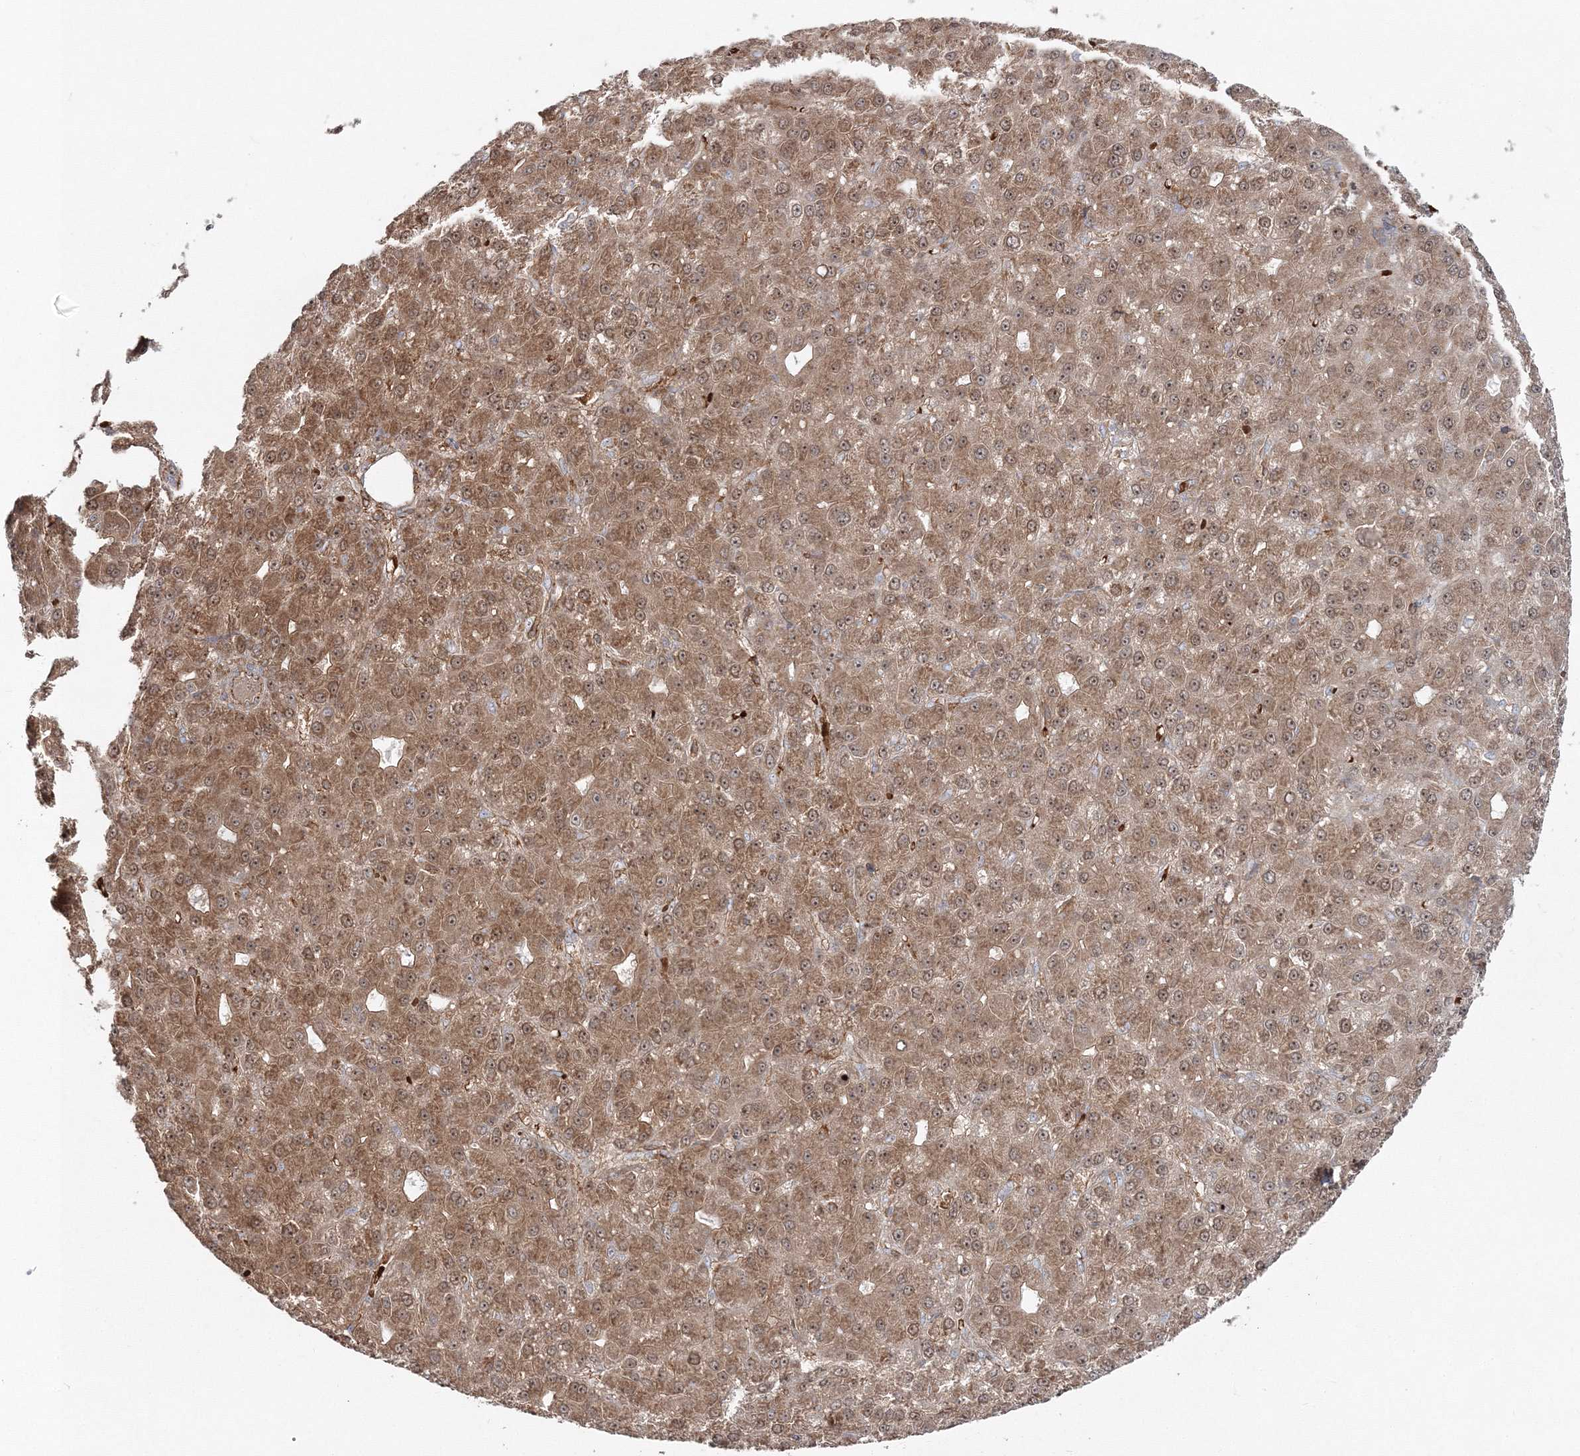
{"staining": {"intensity": "moderate", "quantity": ">75%", "location": "cytoplasmic/membranous,nuclear"}, "tissue": "liver cancer", "cell_type": "Tumor cells", "image_type": "cancer", "snomed": [{"axis": "morphology", "description": "Carcinoma, Hepatocellular, NOS"}, {"axis": "topography", "description": "Liver"}], "caption": "Hepatocellular carcinoma (liver) stained for a protein (brown) displays moderate cytoplasmic/membranous and nuclear positive positivity in about >75% of tumor cells.", "gene": "PCBD2", "patient": {"sex": "male", "age": 67}}